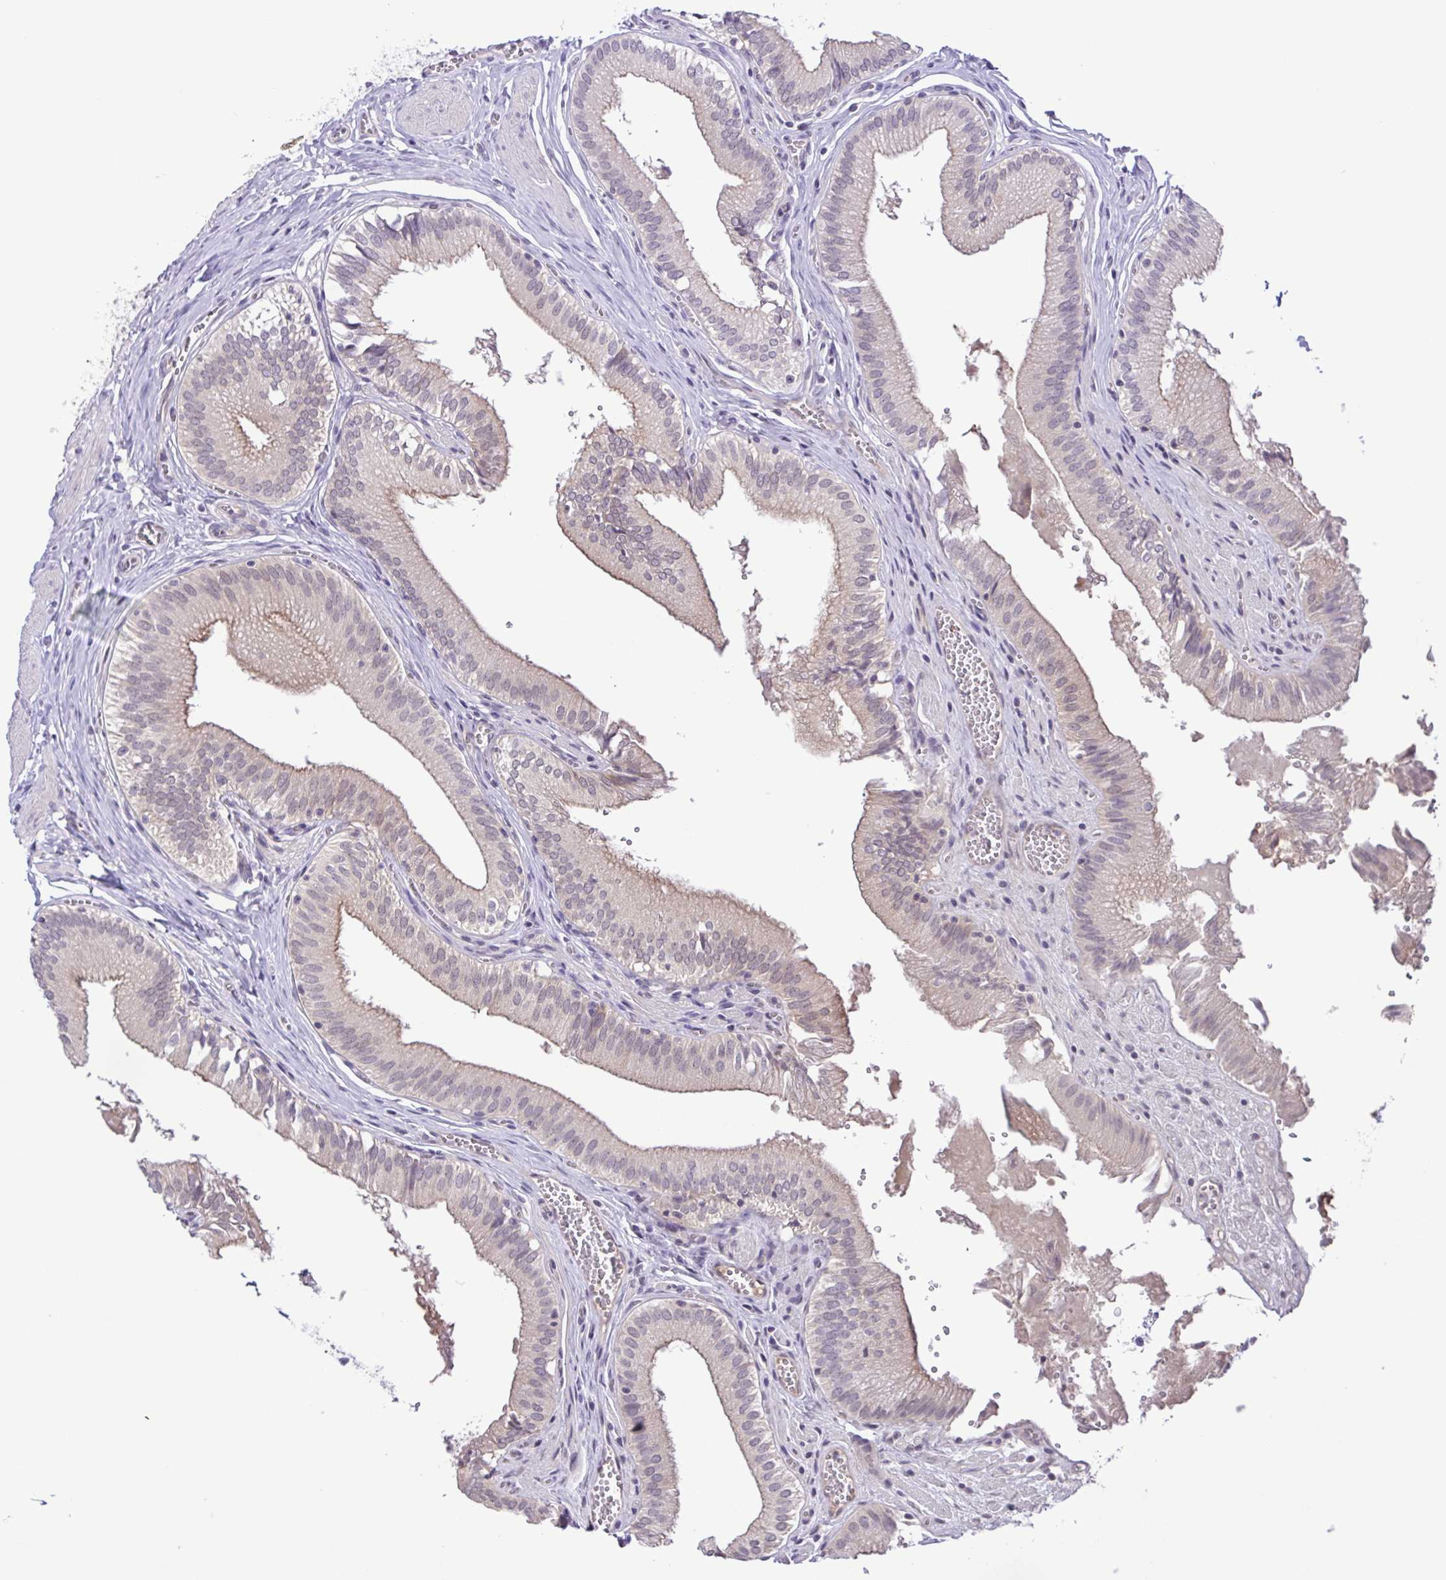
{"staining": {"intensity": "weak", "quantity": "25%-75%", "location": "cytoplasmic/membranous,nuclear"}, "tissue": "gallbladder", "cell_type": "Glandular cells", "image_type": "normal", "snomed": [{"axis": "morphology", "description": "Normal tissue, NOS"}, {"axis": "topography", "description": "Gallbladder"}, {"axis": "topography", "description": "Peripheral nerve tissue"}], "caption": "This micrograph exhibits IHC staining of normal human gallbladder, with low weak cytoplasmic/membranous,nuclear staining in about 25%-75% of glandular cells.", "gene": "IL1RN", "patient": {"sex": "male", "age": 17}}